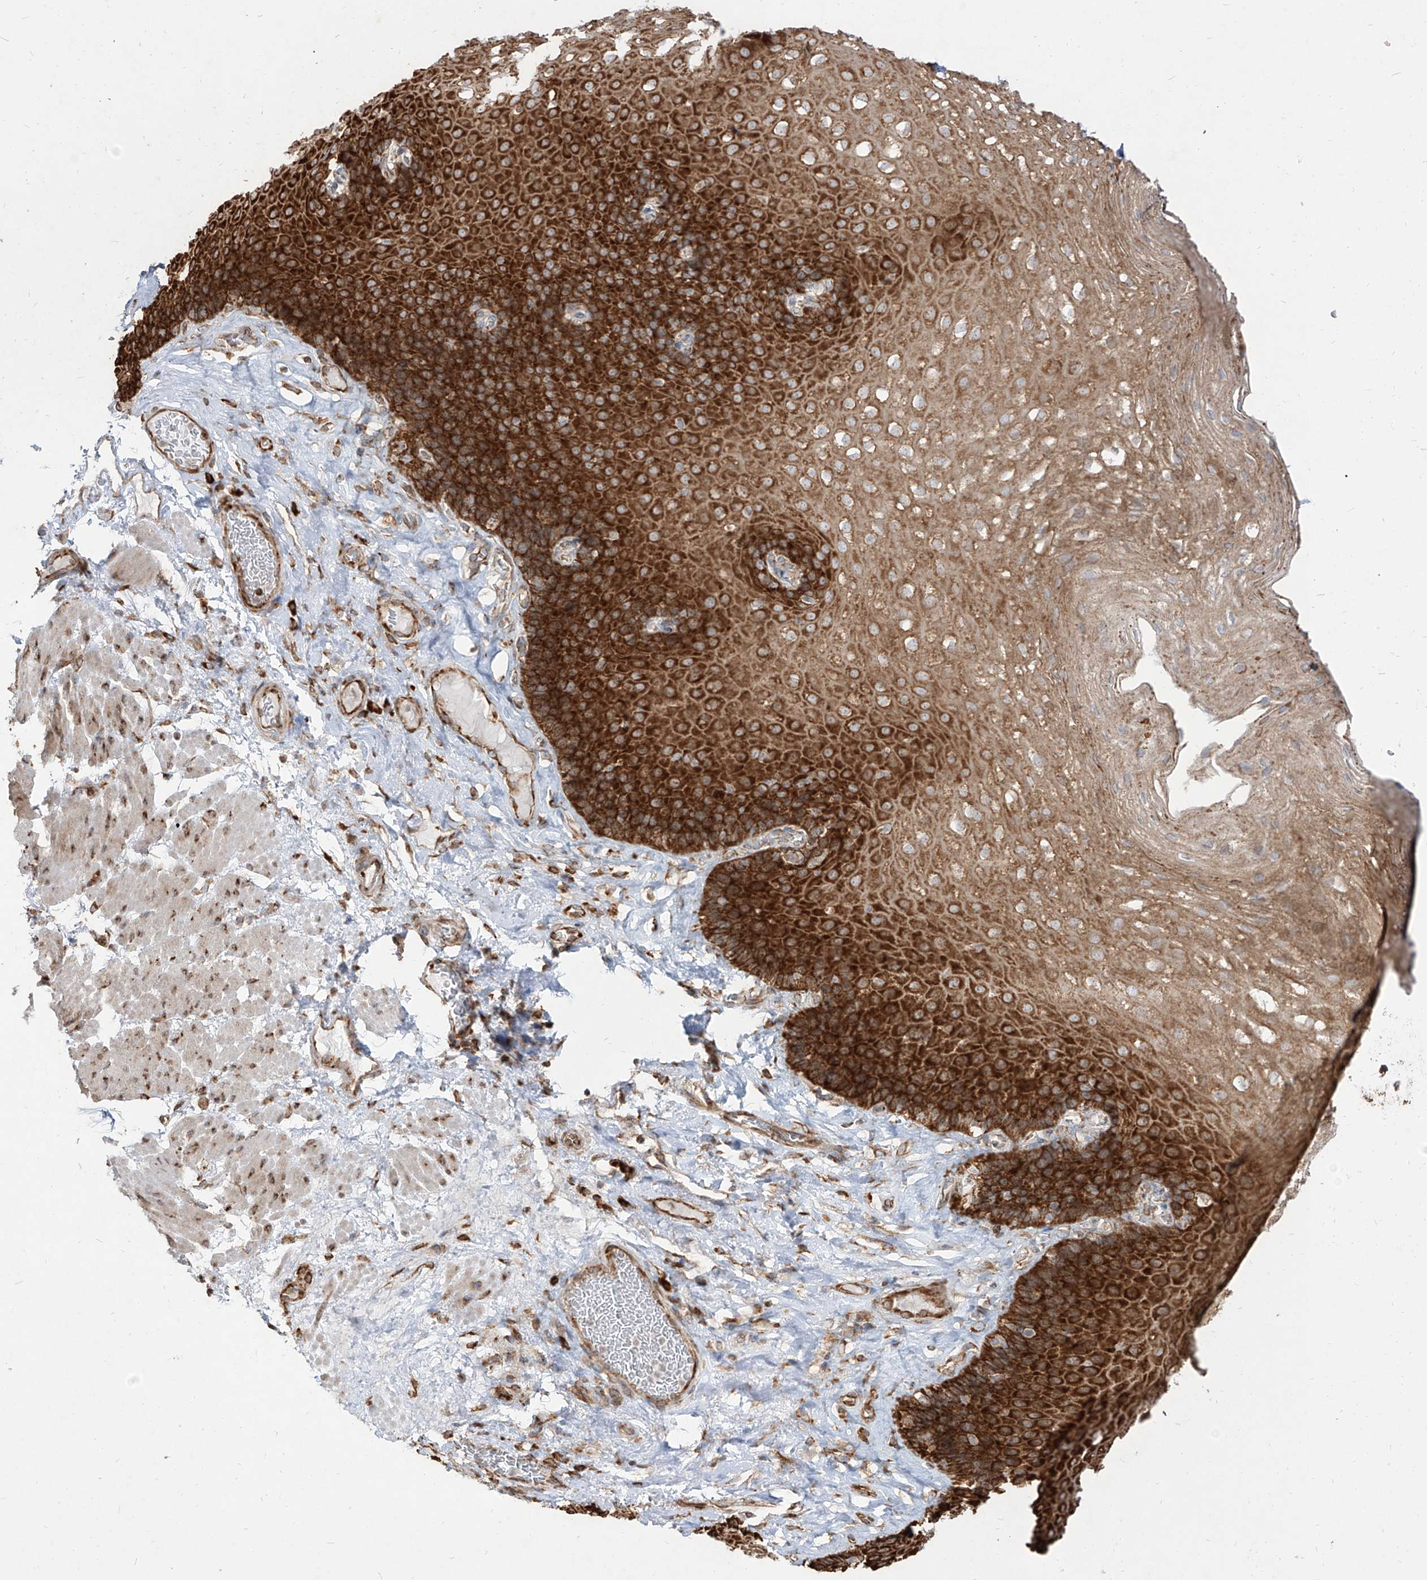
{"staining": {"intensity": "strong", "quantity": ">75%", "location": "cytoplasmic/membranous"}, "tissue": "esophagus", "cell_type": "Squamous epithelial cells", "image_type": "normal", "snomed": [{"axis": "morphology", "description": "Normal tissue, NOS"}, {"axis": "topography", "description": "Esophagus"}], "caption": "Immunohistochemical staining of normal human esophagus demonstrates high levels of strong cytoplasmic/membranous positivity in about >75% of squamous epithelial cells.", "gene": "RPS25", "patient": {"sex": "female", "age": 66}}